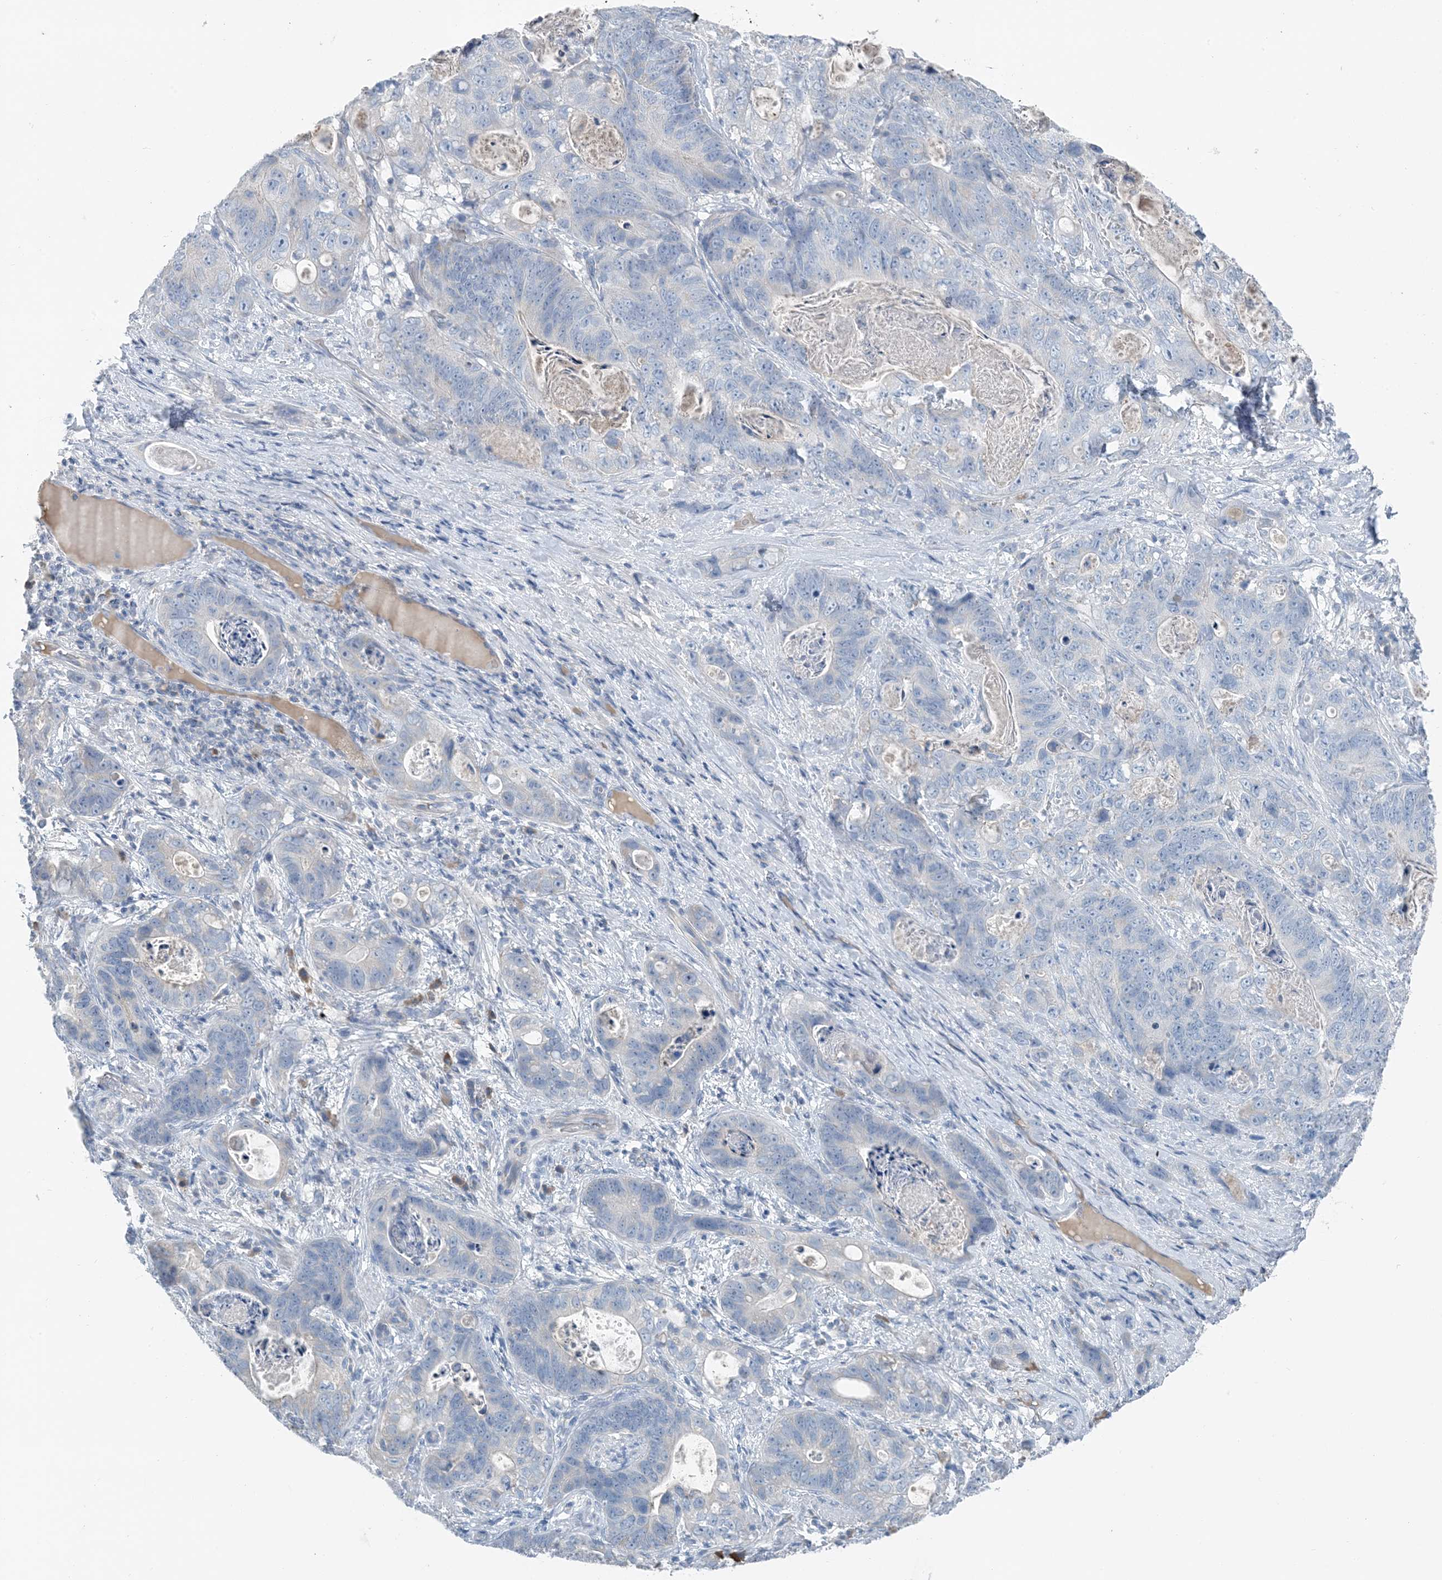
{"staining": {"intensity": "negative", "quantity": "none", "location": "none"}, "tissue": "stomach cancer", "cell_type": "Tumor cells", "image_type": "cancer", "snomed": [{"axis": "morphology", "description": "Normal tissue, NOS"}, {"axis": "morphology", "description": "Adenocarcinoma, NOS"}, {"axis": "topography", "description": "Stomach"}], "caption": "Human stomach adenocarcinoma stained for a protein using IHC shows no expression in tumor cells.", "gene": "CTRL", "patient": {"sex": "female", "age": 89}}